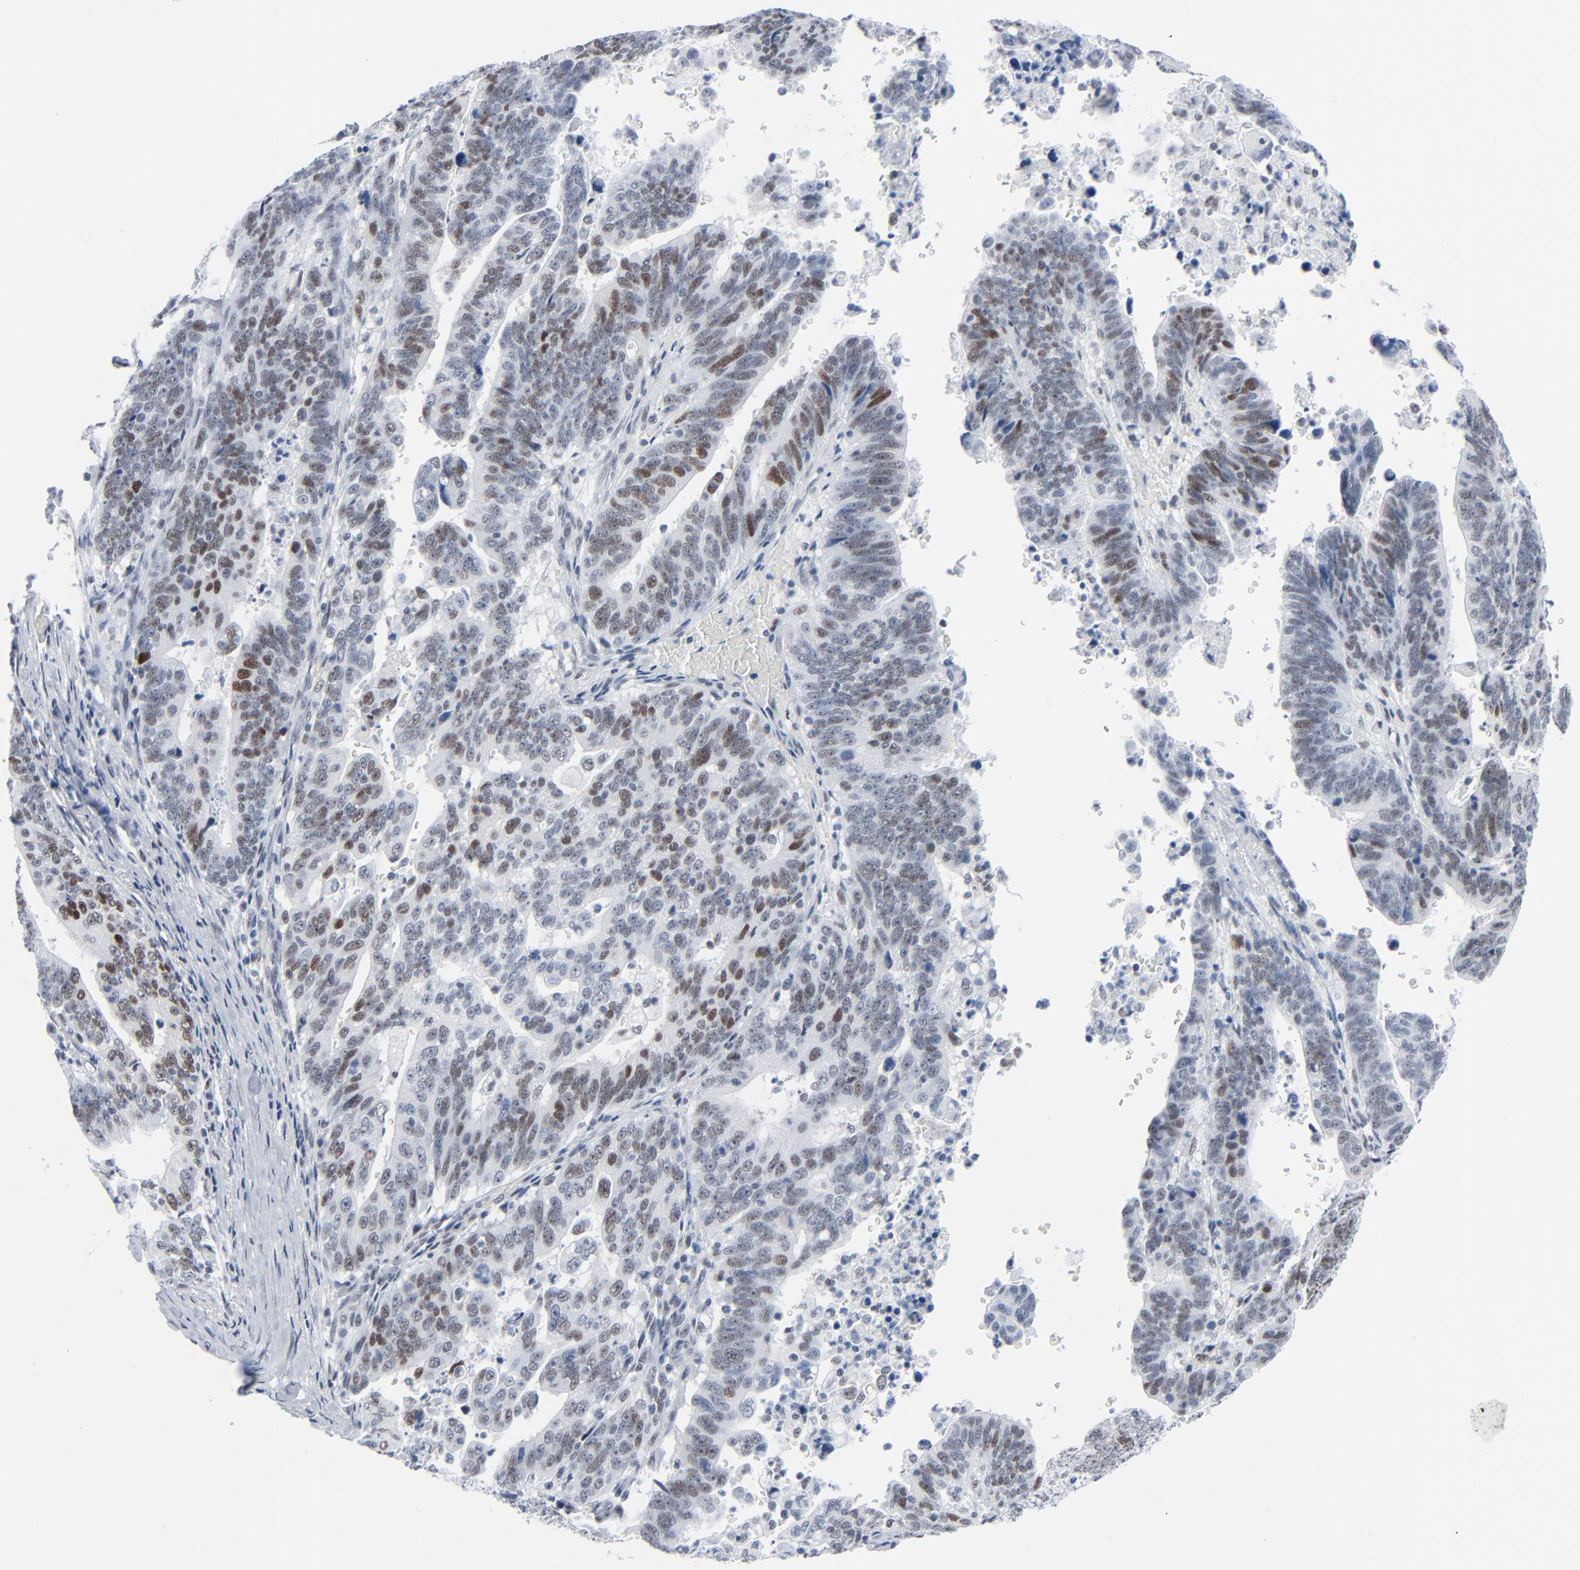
{"staining": {"intensity": "weak", "quantity": "25%-75%", "location": "nuclear"}, "tissue": "stomach cancer", "cell_type": "Tumor cells", "image_type": "cancer", "snomed": [{"axis": "morphology", "description": "Adenocarcinoma, NOS"}, {"axis": "topography", "description": "Stomach, upper"}], "caption": "Stomach adenocarcinoma tissue exhibits weak nuclear expression in about 25%-75% of tumor cells, visualized by immunohistochemistry. The protein of interest is stained brown, and the nuclei are stained in blue (DAB (3,3'-diaminobenzidine) IHC with brightfield microscopy, high magnification).", "gene": "SIRT1", "patient": {"sex": "female", "age": 50}}